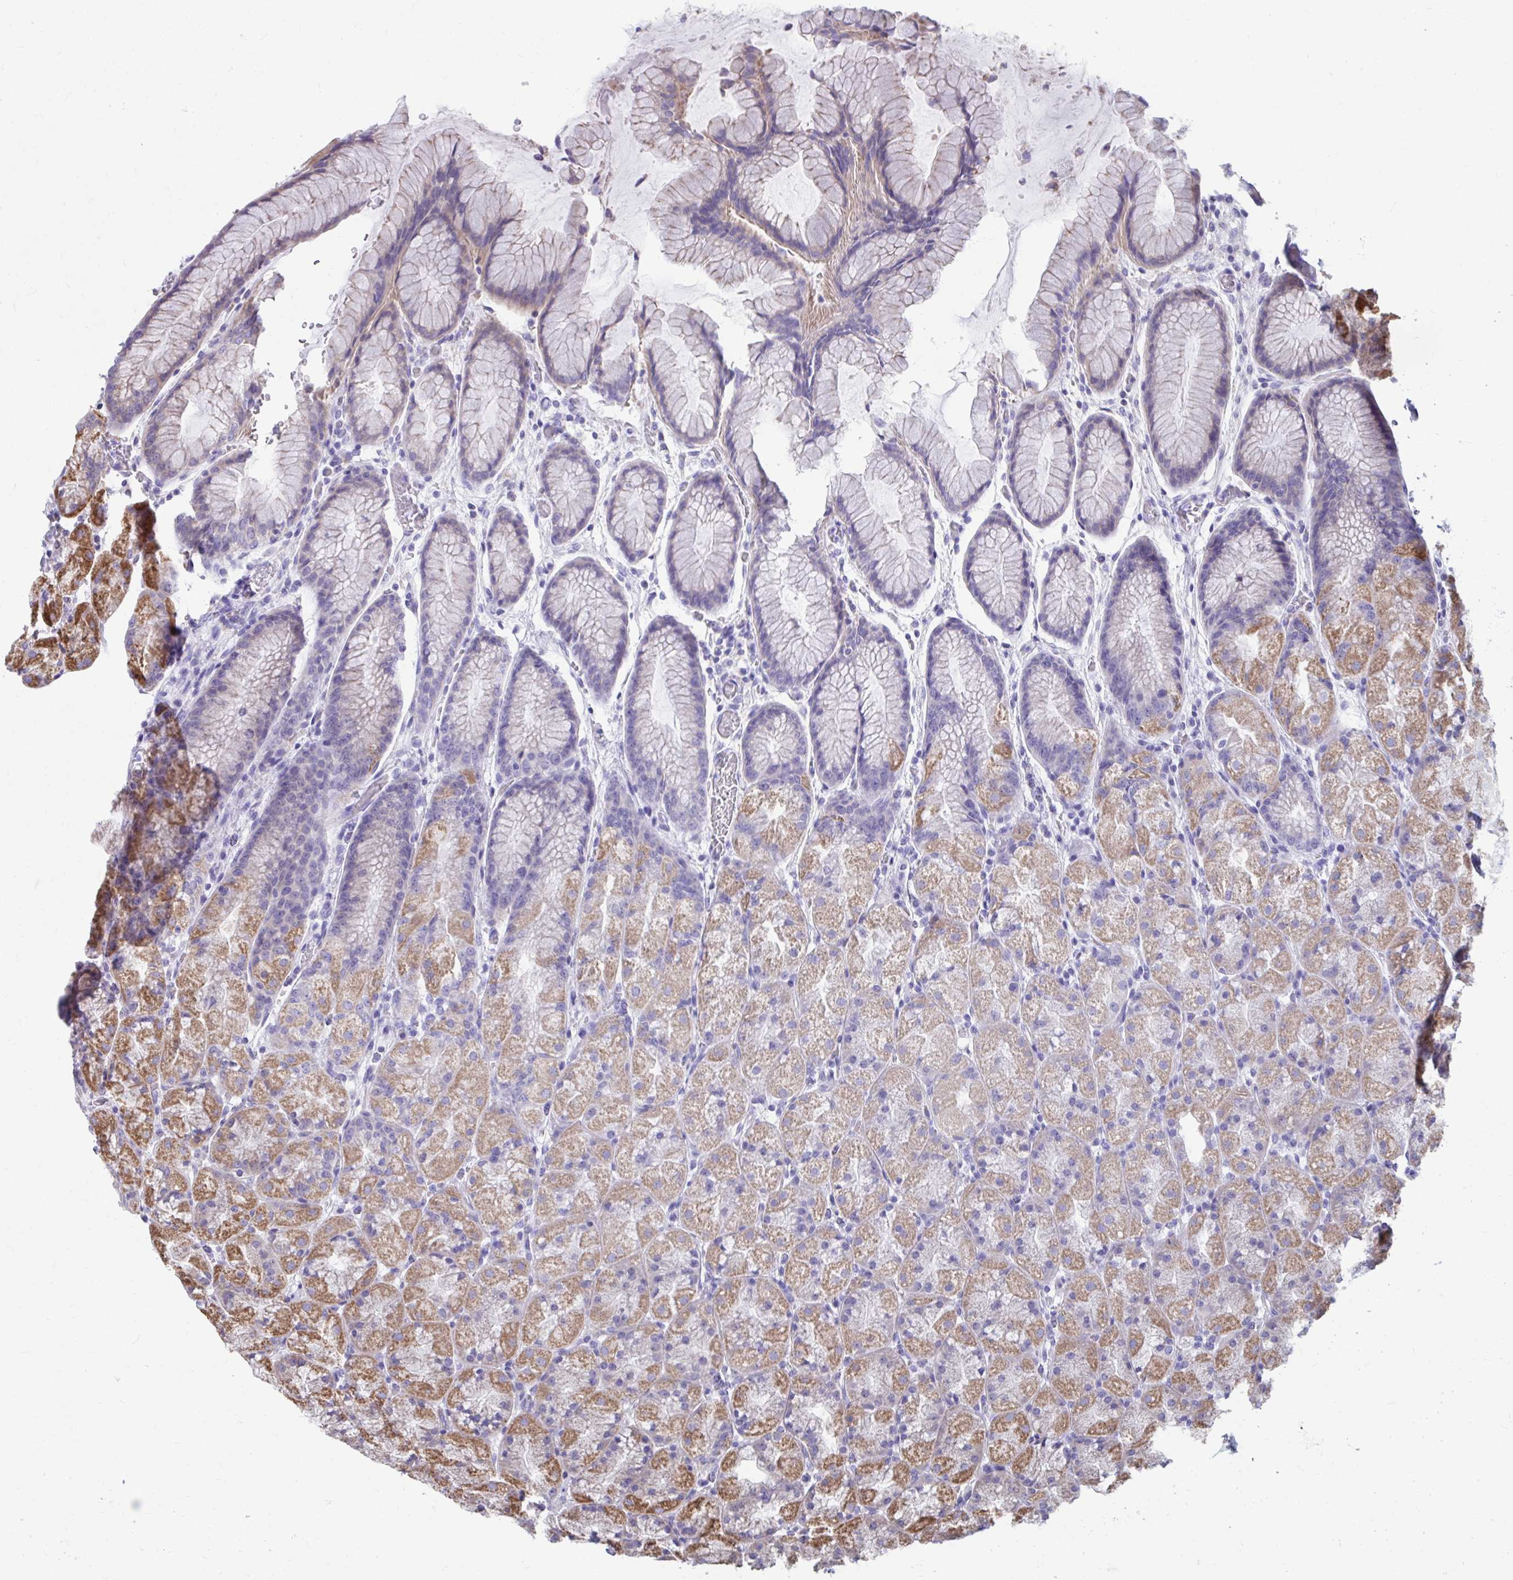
{"staining": {"intensity": "moderate", "quantity": "25%-75%", "location": "cytoplasmic/membranous"}, "tissue": "stomach", "cell_type": "Glandular cells", "image_type": "normal", "snomed": [{"axis": "morphology", "description": "Normal tissue, NOS"}, {"axis": "topography", "description": "Stomach, upper"}, {"axis": "topography", "description": "Stomach"}], "caption": "Protein staining demonstrates moderate cytoplasmic/membranous staining in about 25%-75% of glandular cells in normal stomach. (Stains: DAB (3,3'-diaminobenzidine) in brown, nuclei in blue, Microscopy: brightfield microscopy at high magnification).", "gene": "LINGO4", "patient": {"sex": "male", "age": 48}}